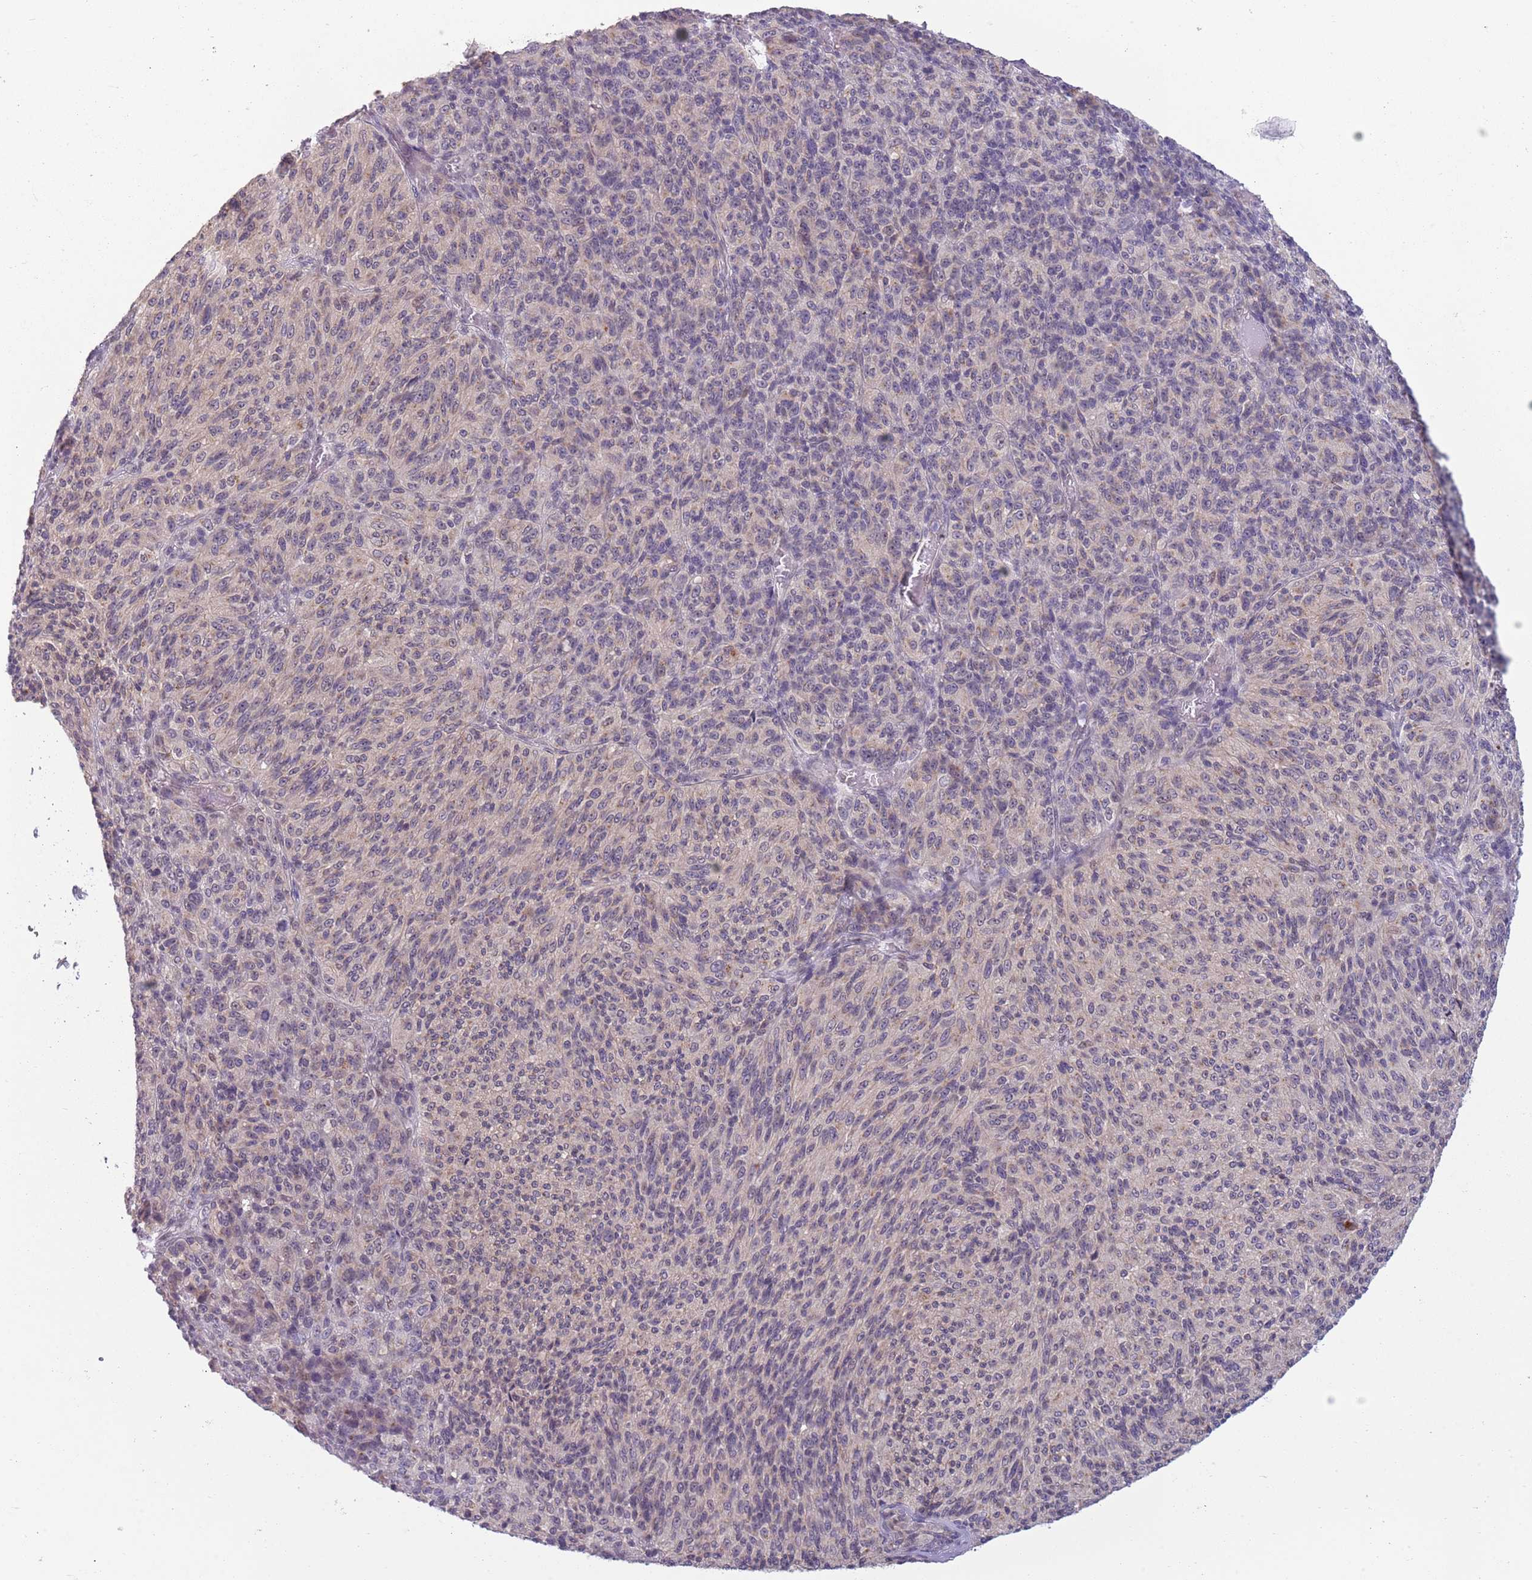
{"staining": {"intensity": "negative", "quantity": "none", "location": "none"}, "tissue": "melanoma", "cell_type": "Tumor cells", "image_type": "cancer", "snomed": [{"axis": "morphology", "description": "Malignant melanoma, Metastatic site"}, {"axis": "topography", "description": "Brain"}], "caption": "An immunohistochemistry micrograph of melanoma is shown. There is no staining in tumor cells of melanoma.", "gene": "TM2D1", "patient": {"sex": "female", "age": 56}}